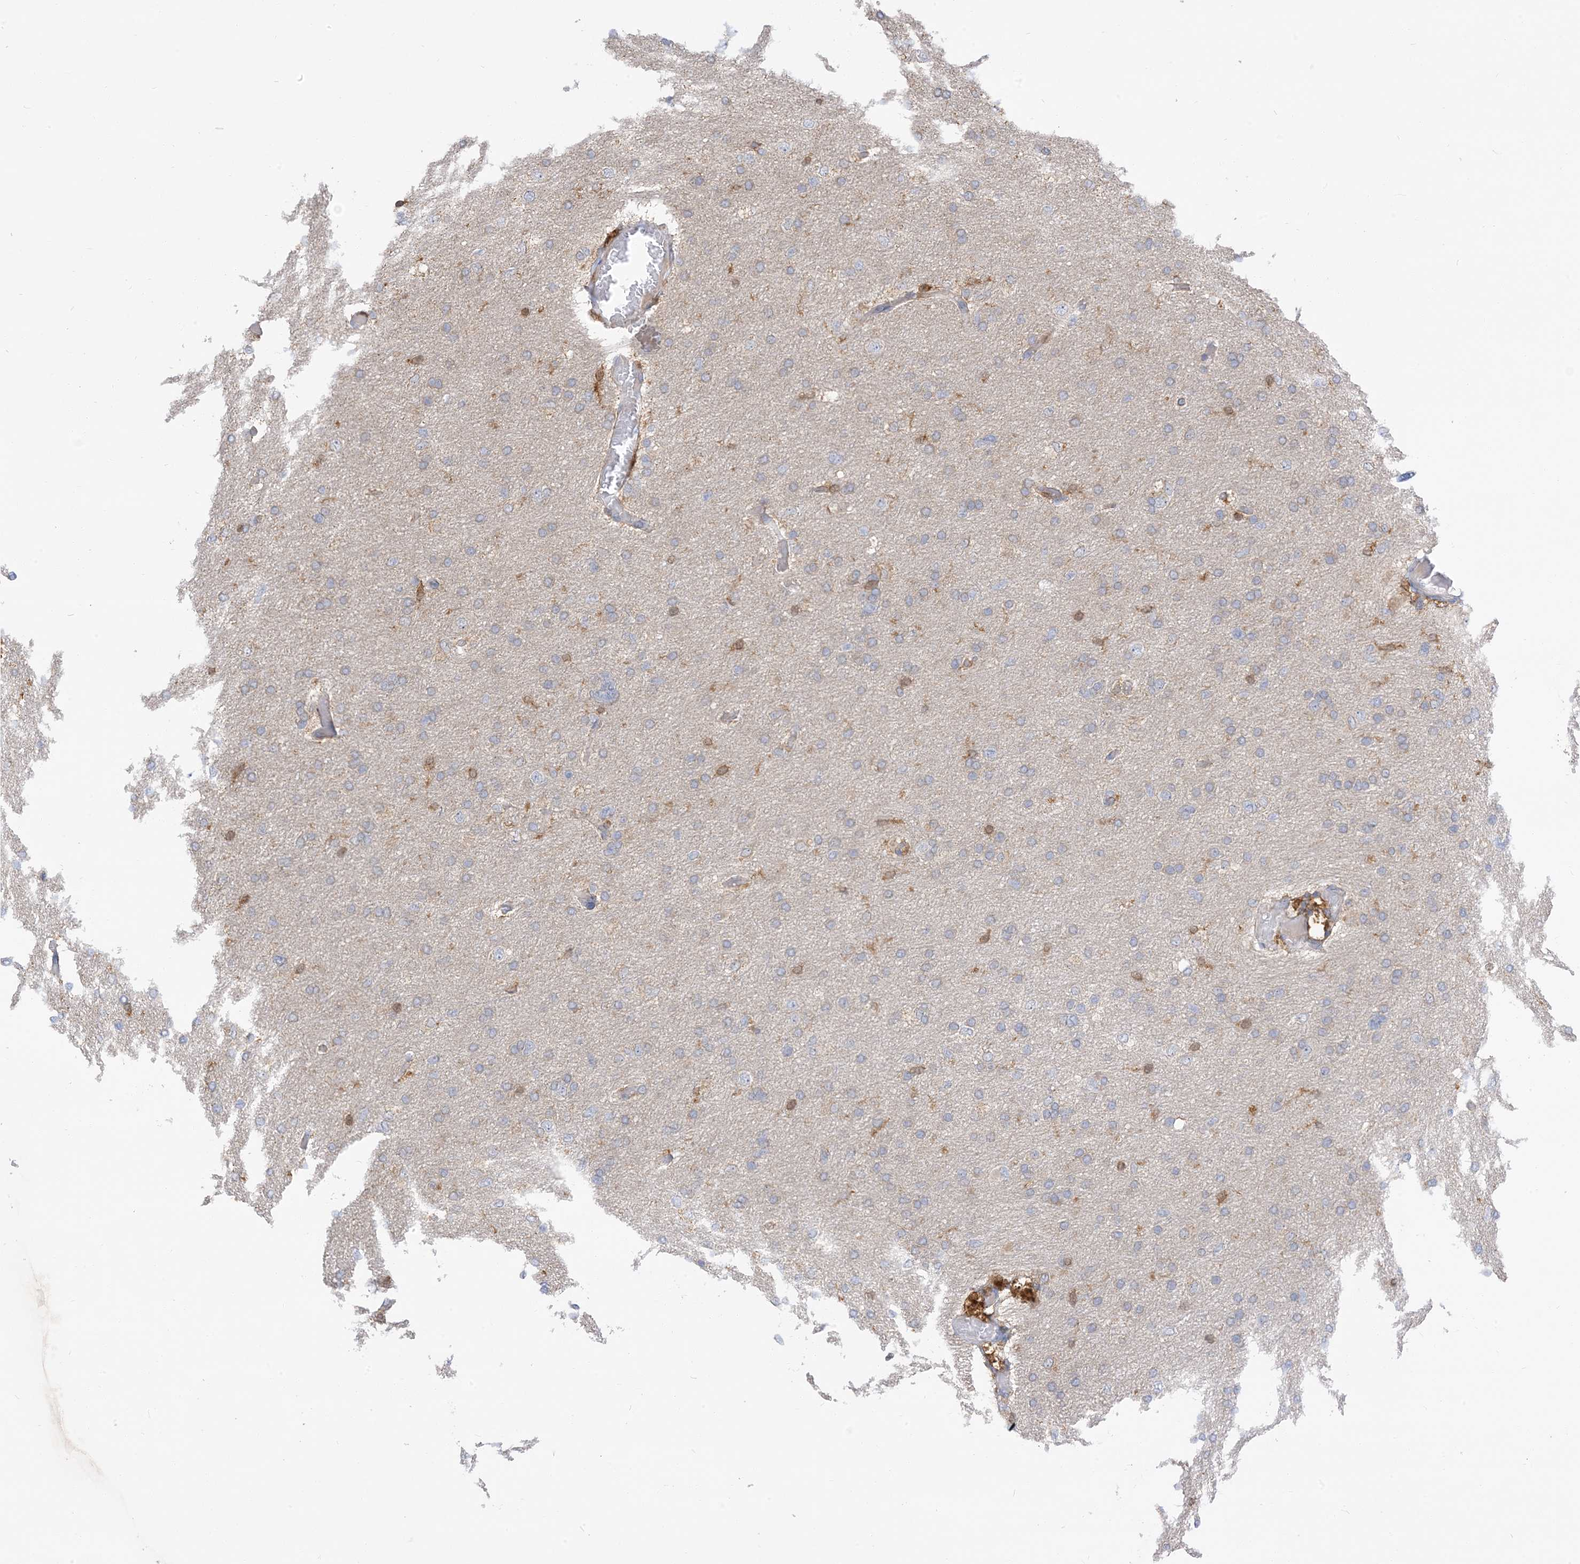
{"staining": {"intensity": "negative", "quantity": "none", "location": "none"}, "tissue": "glioma", "cell_type": "Tumor cells", "image_type": "cancer", "snomed": [{"axis": "morphology", "description": "Glioma, malignant, High grade"}, {"axis": "topography", "description": "Cerebral cortex"}], "caption": "This micrograph is of high-grade glioma (malignant) stained with immunohistochemistry to label a protein in brown with the nuclei are counter-stained blue. There is no positivity in tumor cells.", "gene": "NAGK", "patient": {"sex": "female", "age": 36}}